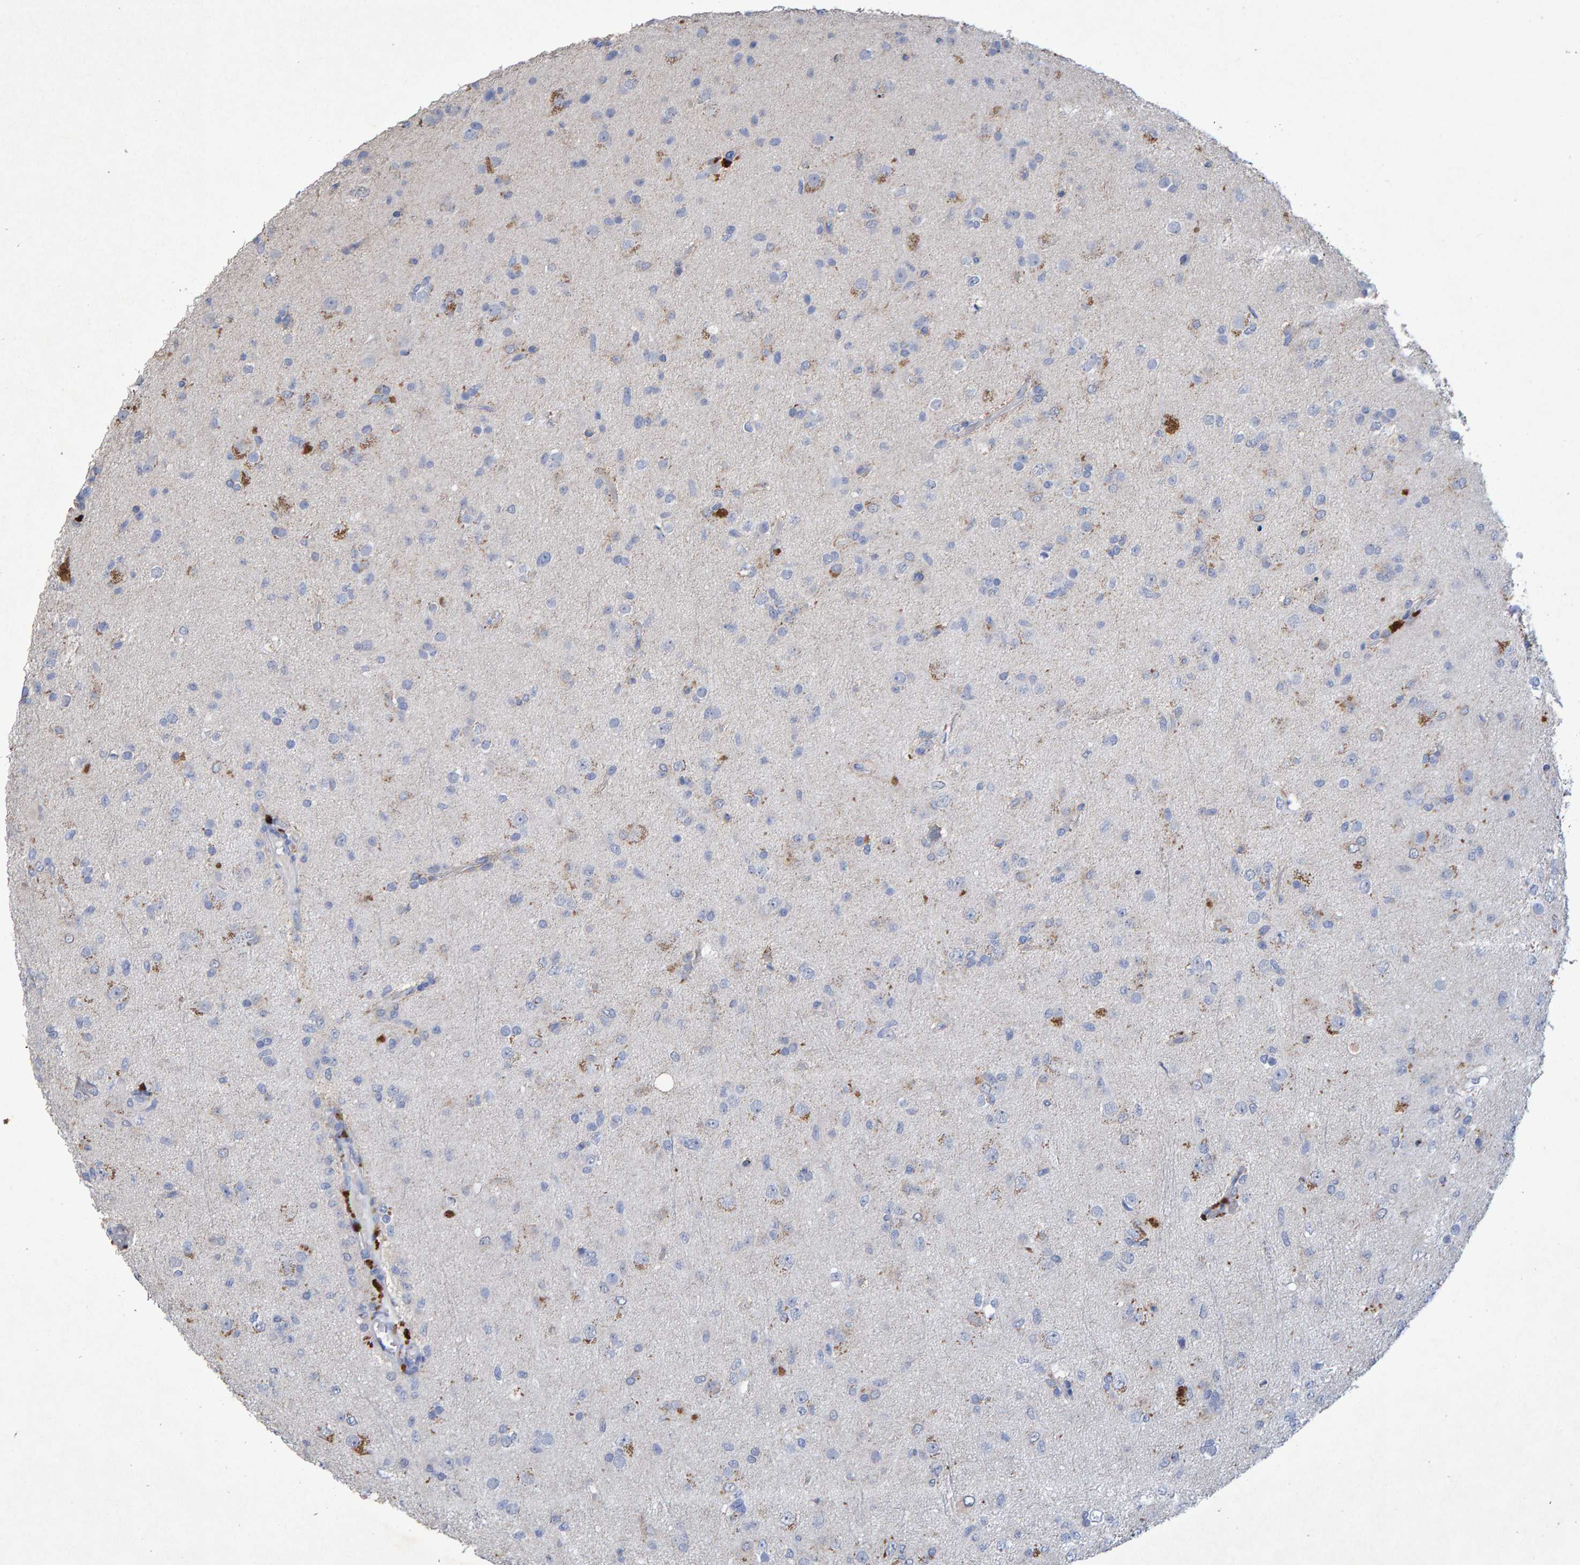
{"staining": {"intensity": "moderate", "quantity": "<25%", "location": "cytoplasmic/membranous"}, "tissue": "glioma", "cell_type": "Tumor cells", "image_type": "cancer", "snomed": [{"axis": "morphology", "description": "Glioma, malignant, Low grade"}, {"axis": "topography", "description": "Brain"}], "caption": "Brown immunohistochemical staining in malignant low-grade glioma exhibits moderate cytoplasmic/membranous expression in about <25% of tumor cells.", "gene": "CTH", "patient": {"sex": "male", "age": 65}}